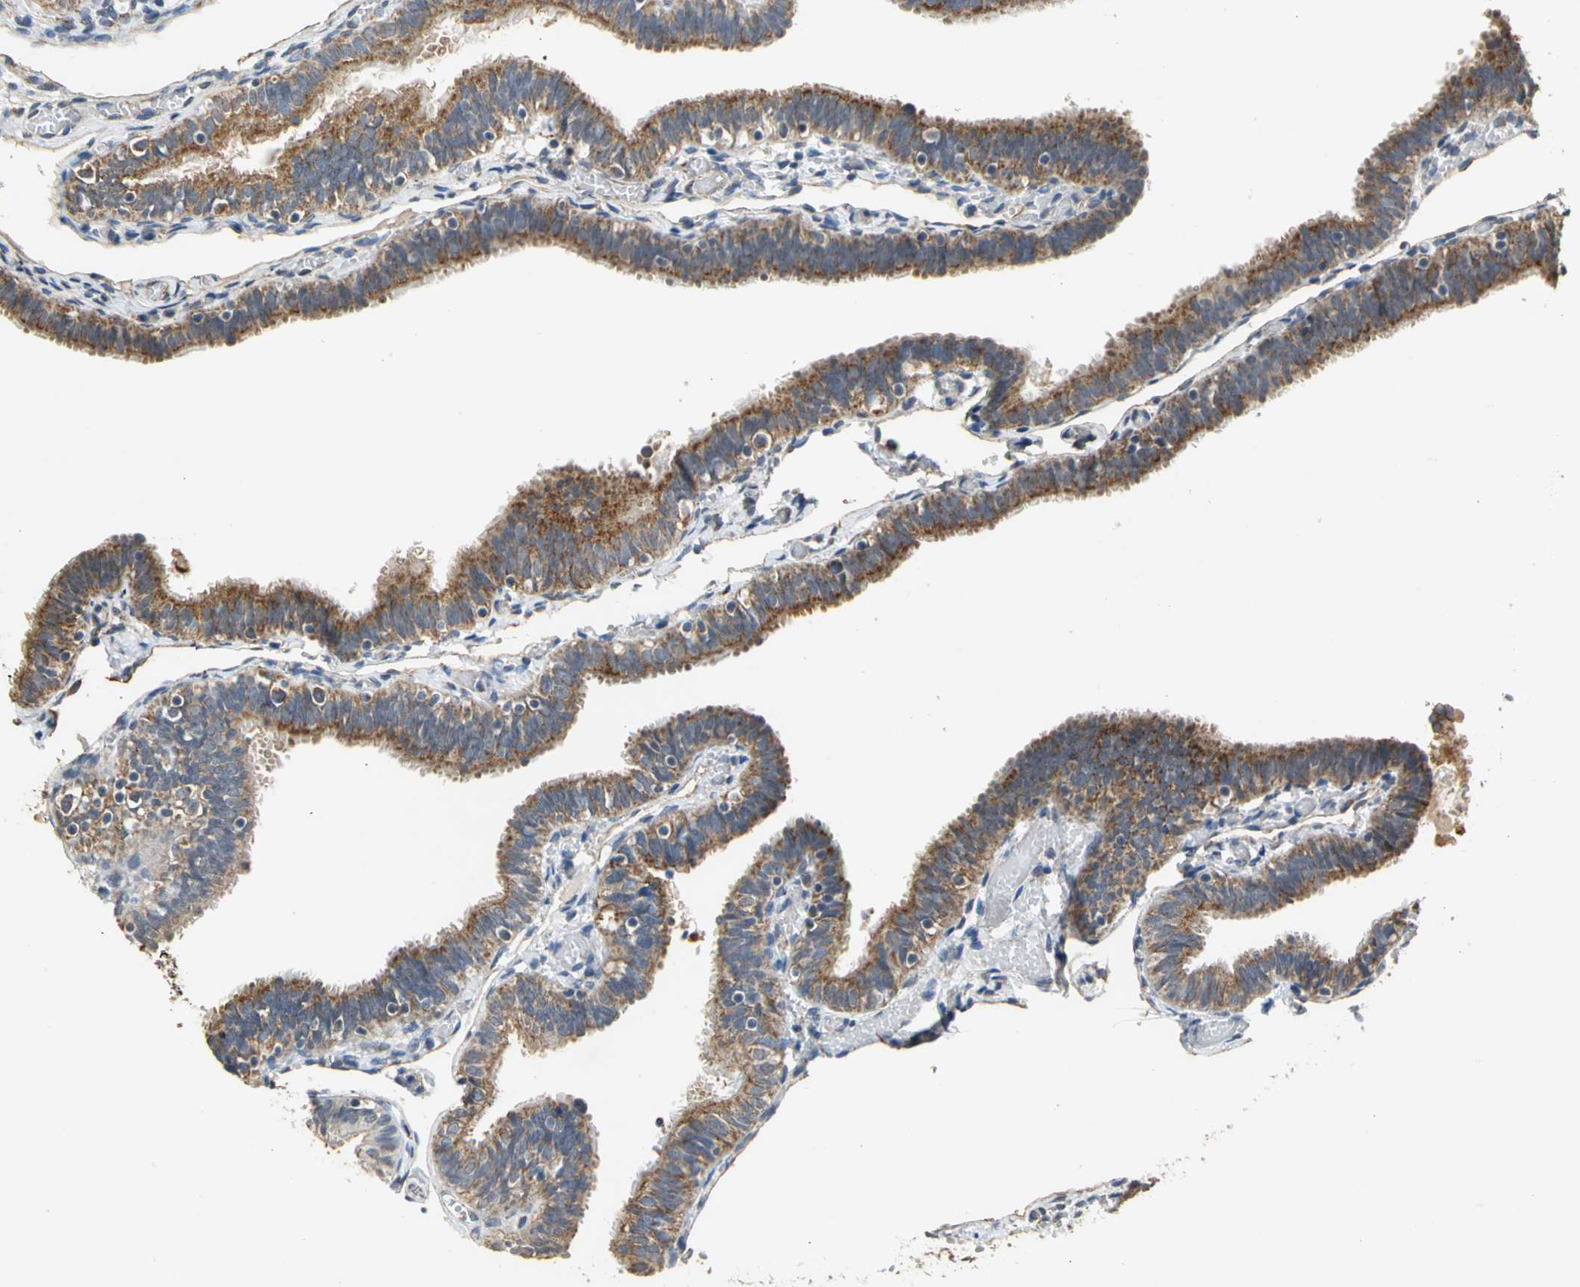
{"staining": {"intensity": "strong", "quantity": ">75%", "location": "cytoplasmic/membranous"}, "tissue": "fallopian tube", "cell_type": "Glandular cells", "image_type": "normal", "snomed": [{"axis": "morphology", "description": "Normal tissue, NOS"}, {"axis": "topography", "description": "Fallopian tube"}], "caption": "Brown immunohistochemical staining in normal human fallopian tube exhibits strong cytoplasmic/membranous staining in approximately >75% of glandular cells.", "gene": "NDUFB5", "patient": {"sex": "female", "age": 46}}